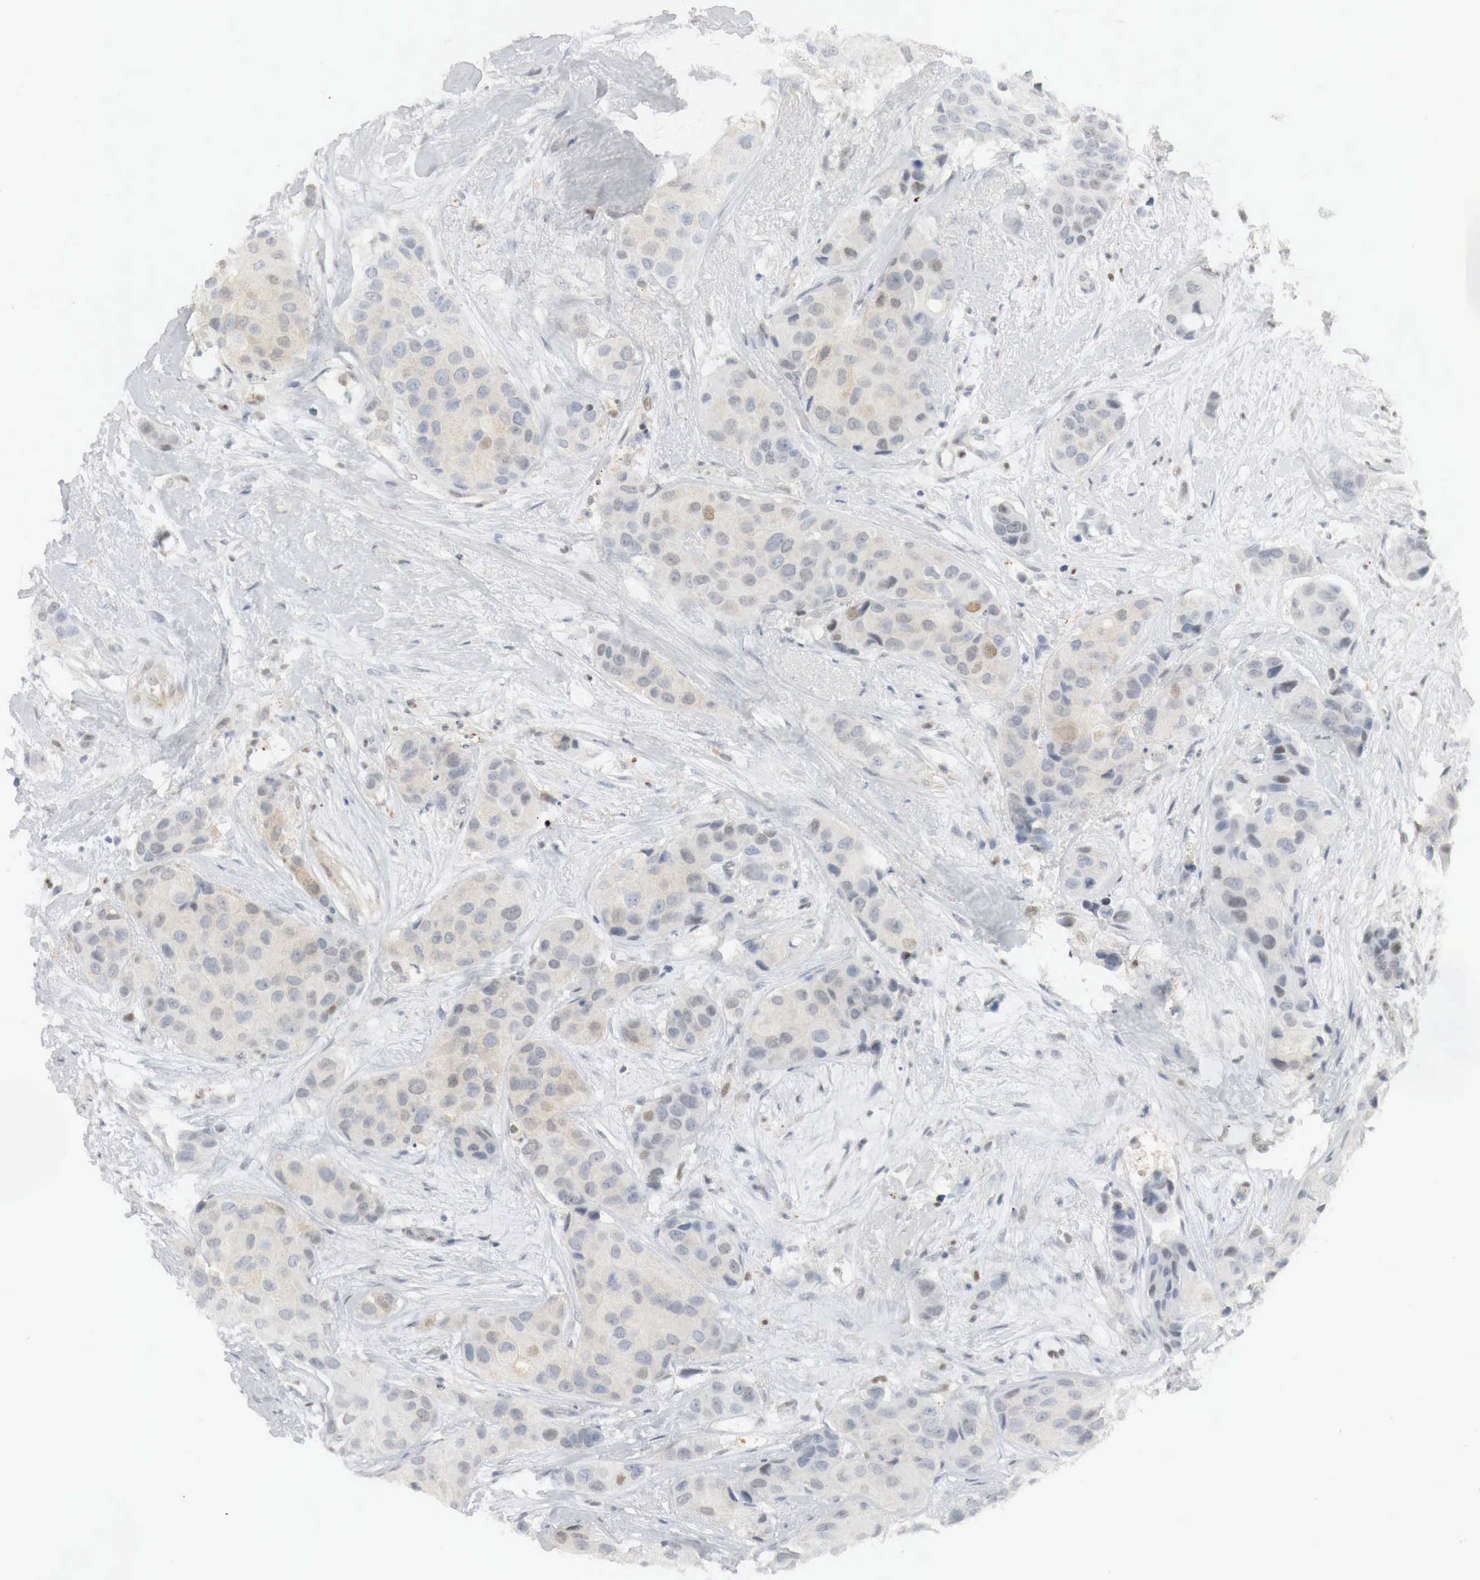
{"staining": {"intensity": "weak", "quantity": "25%-75%", "location": "cytoplasmic/membranous,nuclear"}, "tissue": "breast cancer", "cell_type": "Tumor cells", "image_type": "cancer", "snomed": [{"axis": "morphology", "description": "Duct carcinoma"}, {"axis": "topography", "description": "Breast"}], "caption": "Immunohistochemistry of human breast intraductal carcinoma shows low levels of weak cytoplasmic/membranous and nuclear expression in approximately 25%-75% of tumor cells.", "gene": "MYC", "patient": {"sex": "female", "age": 68}}